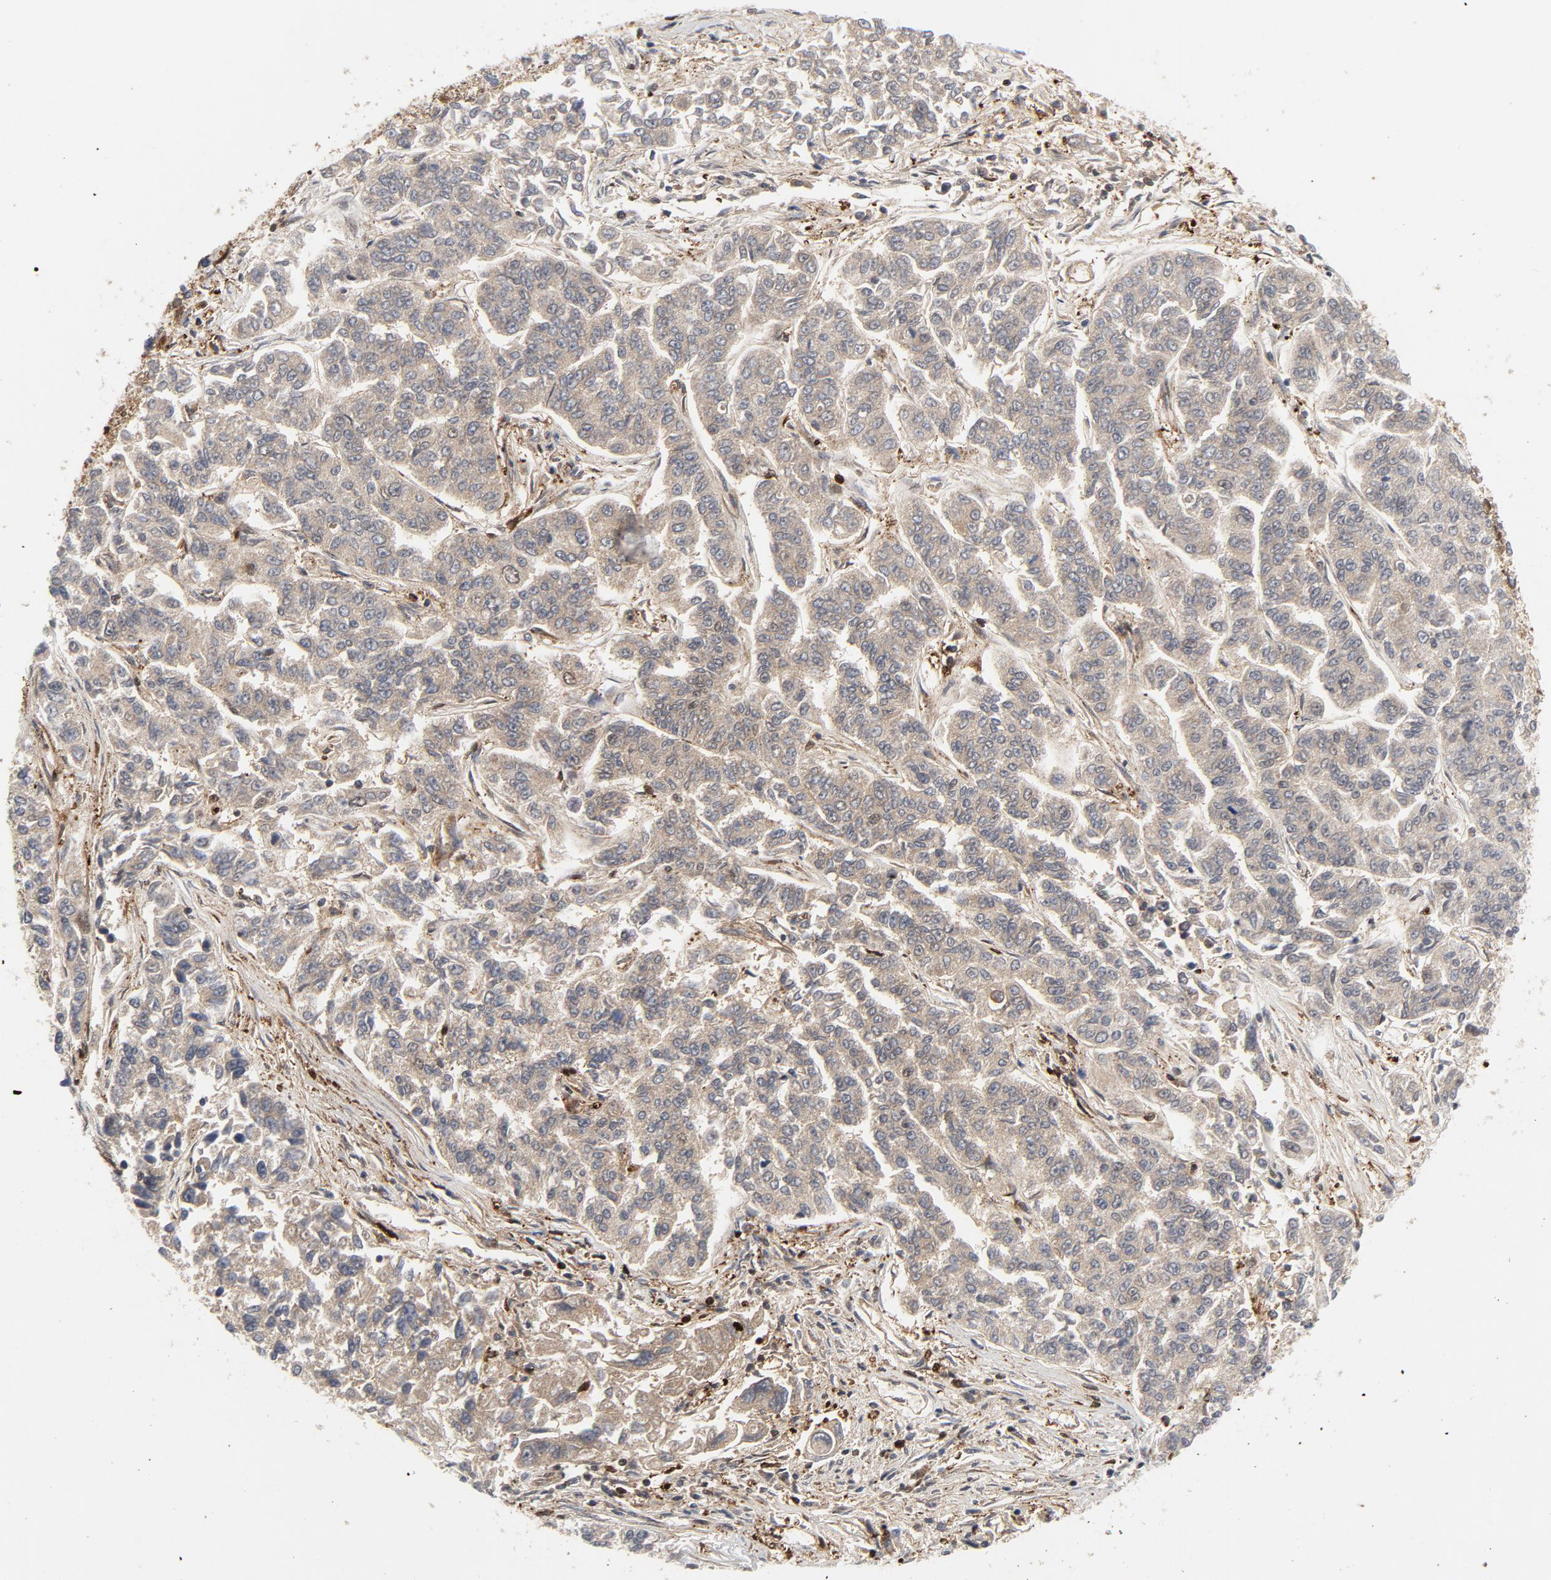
{"staining": {"intensity": "weak", "quantity": ">75%", "location": "cytoplasmic/membranous"}, "tissue": "lung cancer", "cell_type": "Tumor cells", "image_type": "cancer", "snomed": [{"axis": "morphology", "description": "Adenocarcinoma, NOS"}, {"axis": "topography", "description": "Lung"}], "caption": "This is an image of immunohistochemistry staining of lung adenocarcinoma, which shows weak positivity in the cytoplasmic/membranous of tumor cells.", "gene": "YES1", "patient": {"sex": "male", "age": 84}}